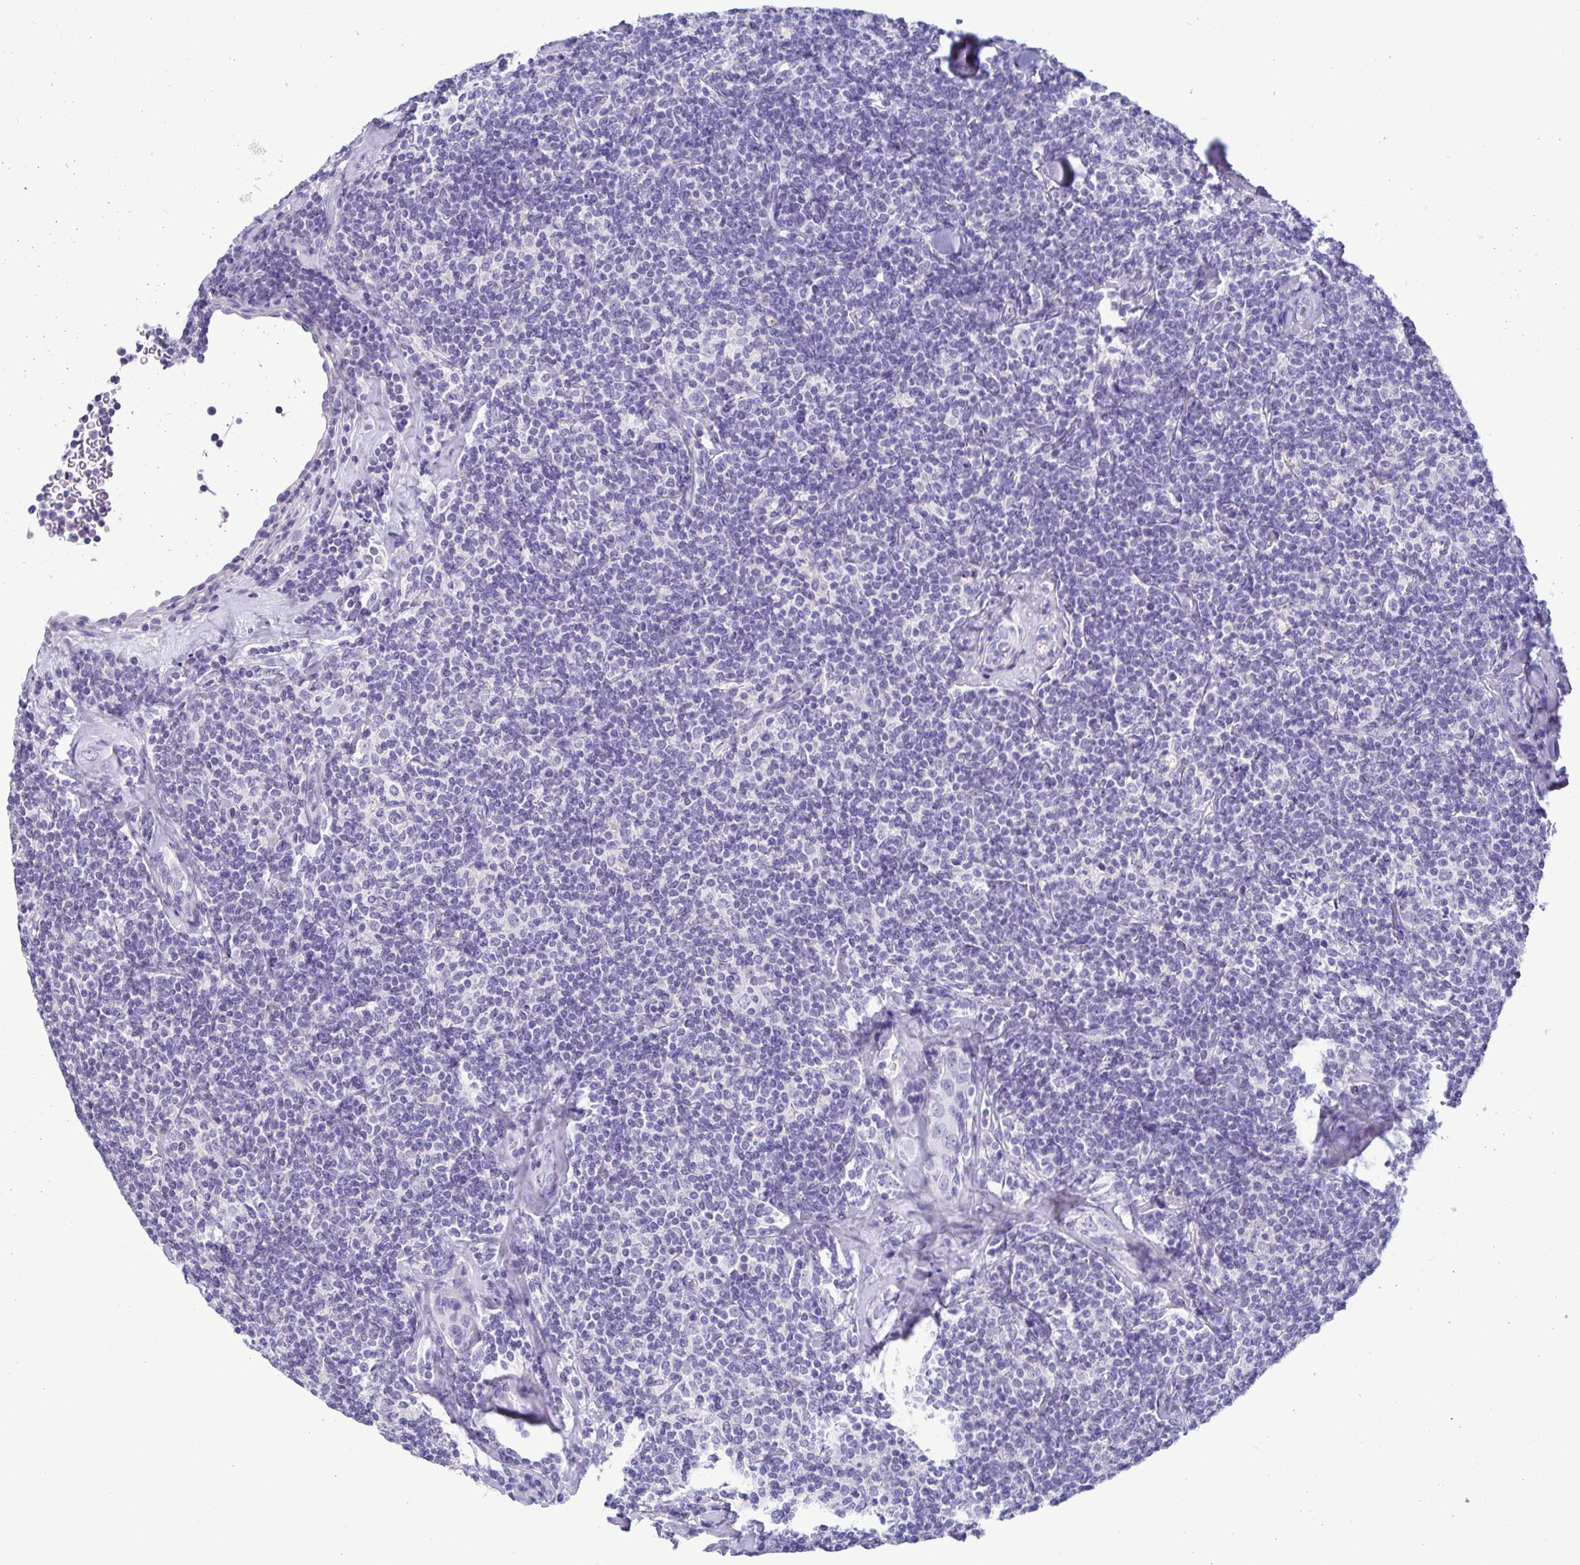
{"staining": {"intensity": "negative", "quantity": "none", "location": "none"}, "tissue": "lymphoma", "cell_type": "Tumor cells", "image_type": "cancer", "snomed": [{"axis": "morphology", "description": "Malignant lymphoma, non-Hodgkin's type, Low grade"}, {"axis": "topography", "description": "Lymph node"}], "caption": "Tumor cells show no significant positivity in lymphoma.", "gene": "TMEM241", "patient": {"sex": "female", "age": 56}}